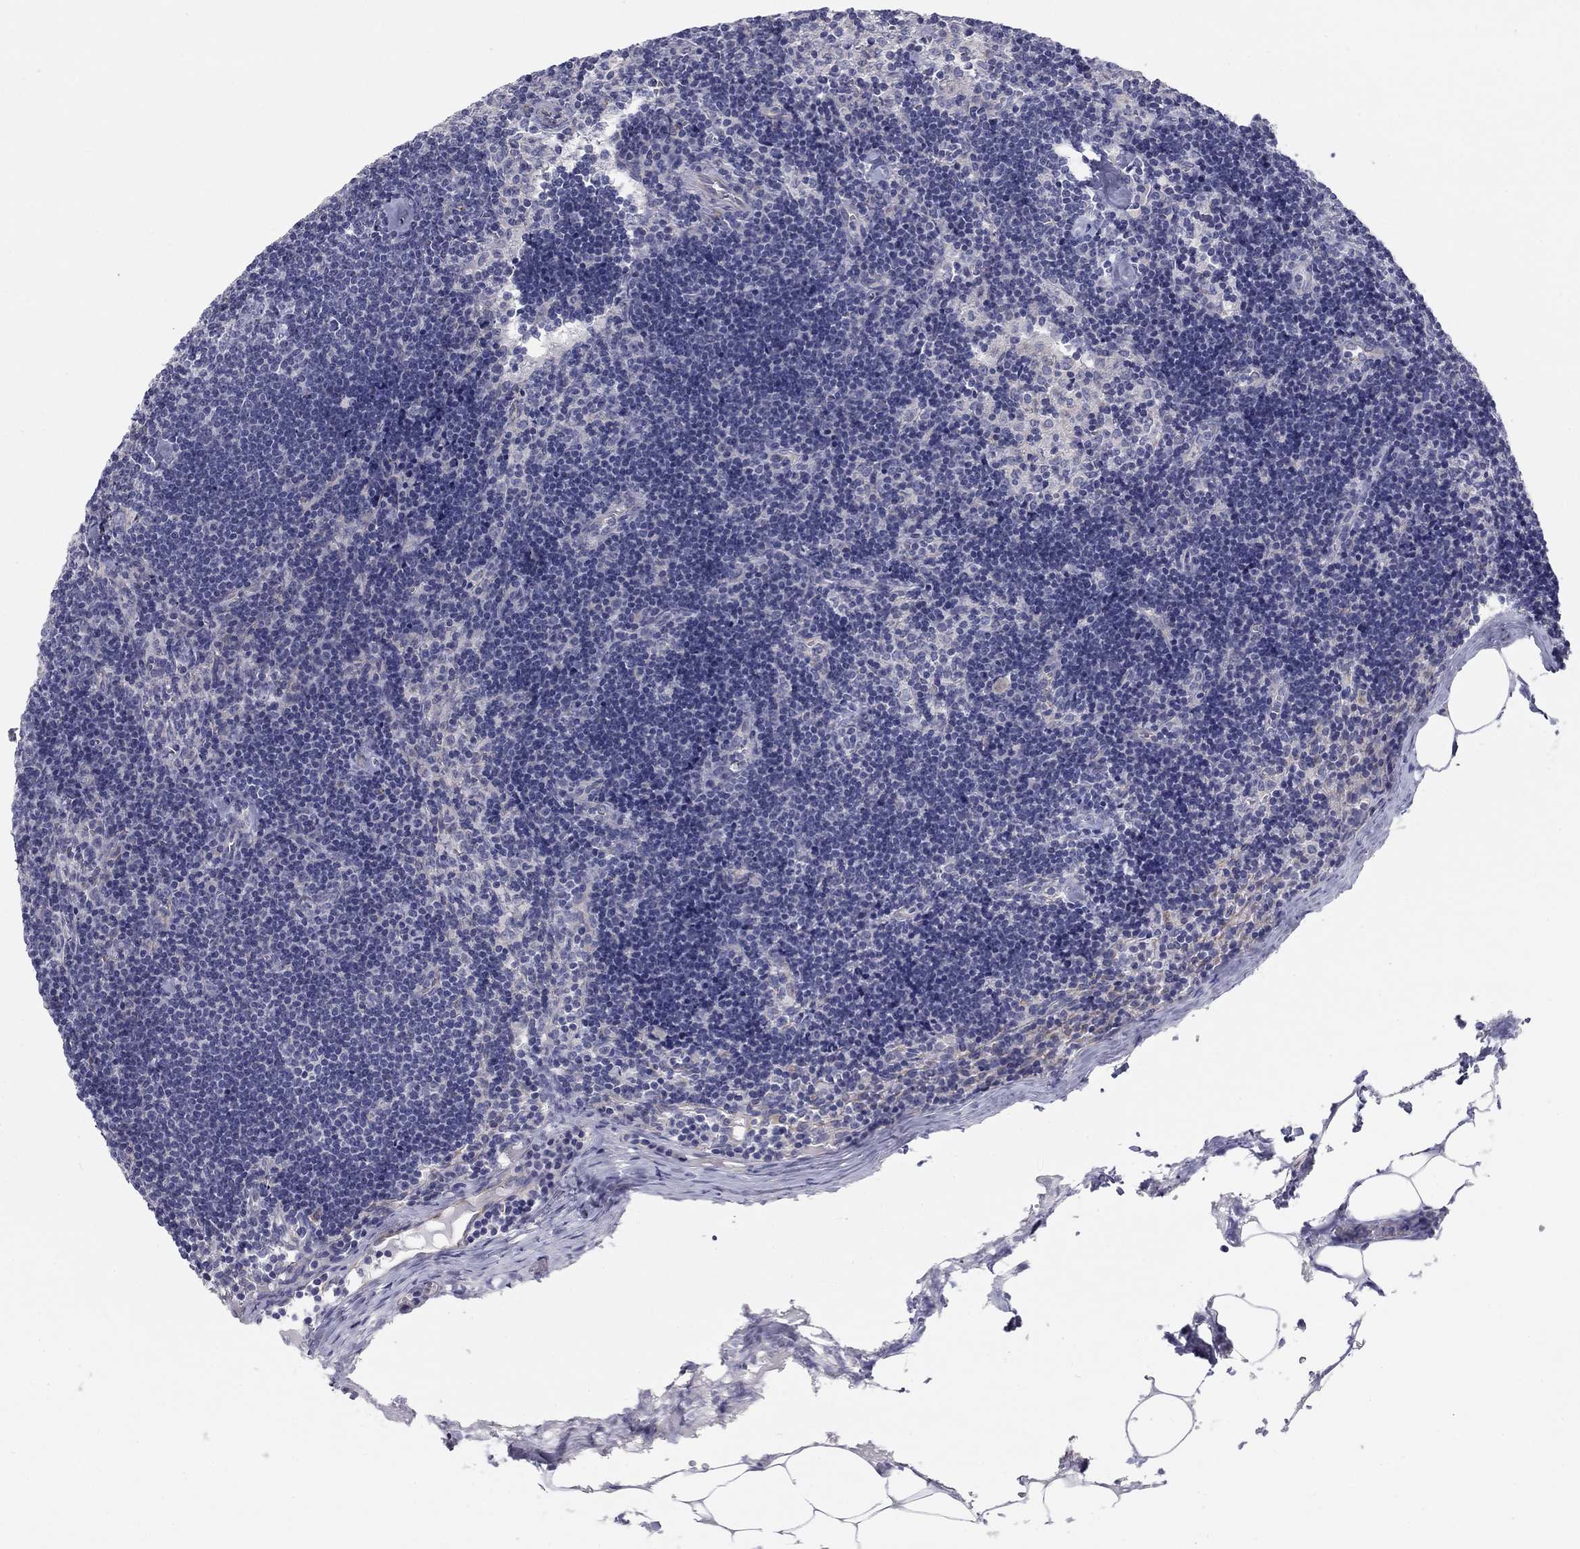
{"staining": {"intensity": "negative", "quantity": "none", "location": "none"}, "tissue": "lymph node", "cell_type": "Non-germinal center cells", "image_type": "normal", "snomed": [{"axis": "morphology", "description": "Normal tissue, NOS"}, {"axis": "topography", "description": "Lymph node"}], "caption": "Micrograph shows no protein staining in non-germinal center cells of unremarkable lymph node. (DAB (3,3'-diaminobenzidine) IHC, high magnification).", "gene": "SEPTIN3", "patient": {"sex": "female", "age": 51}}